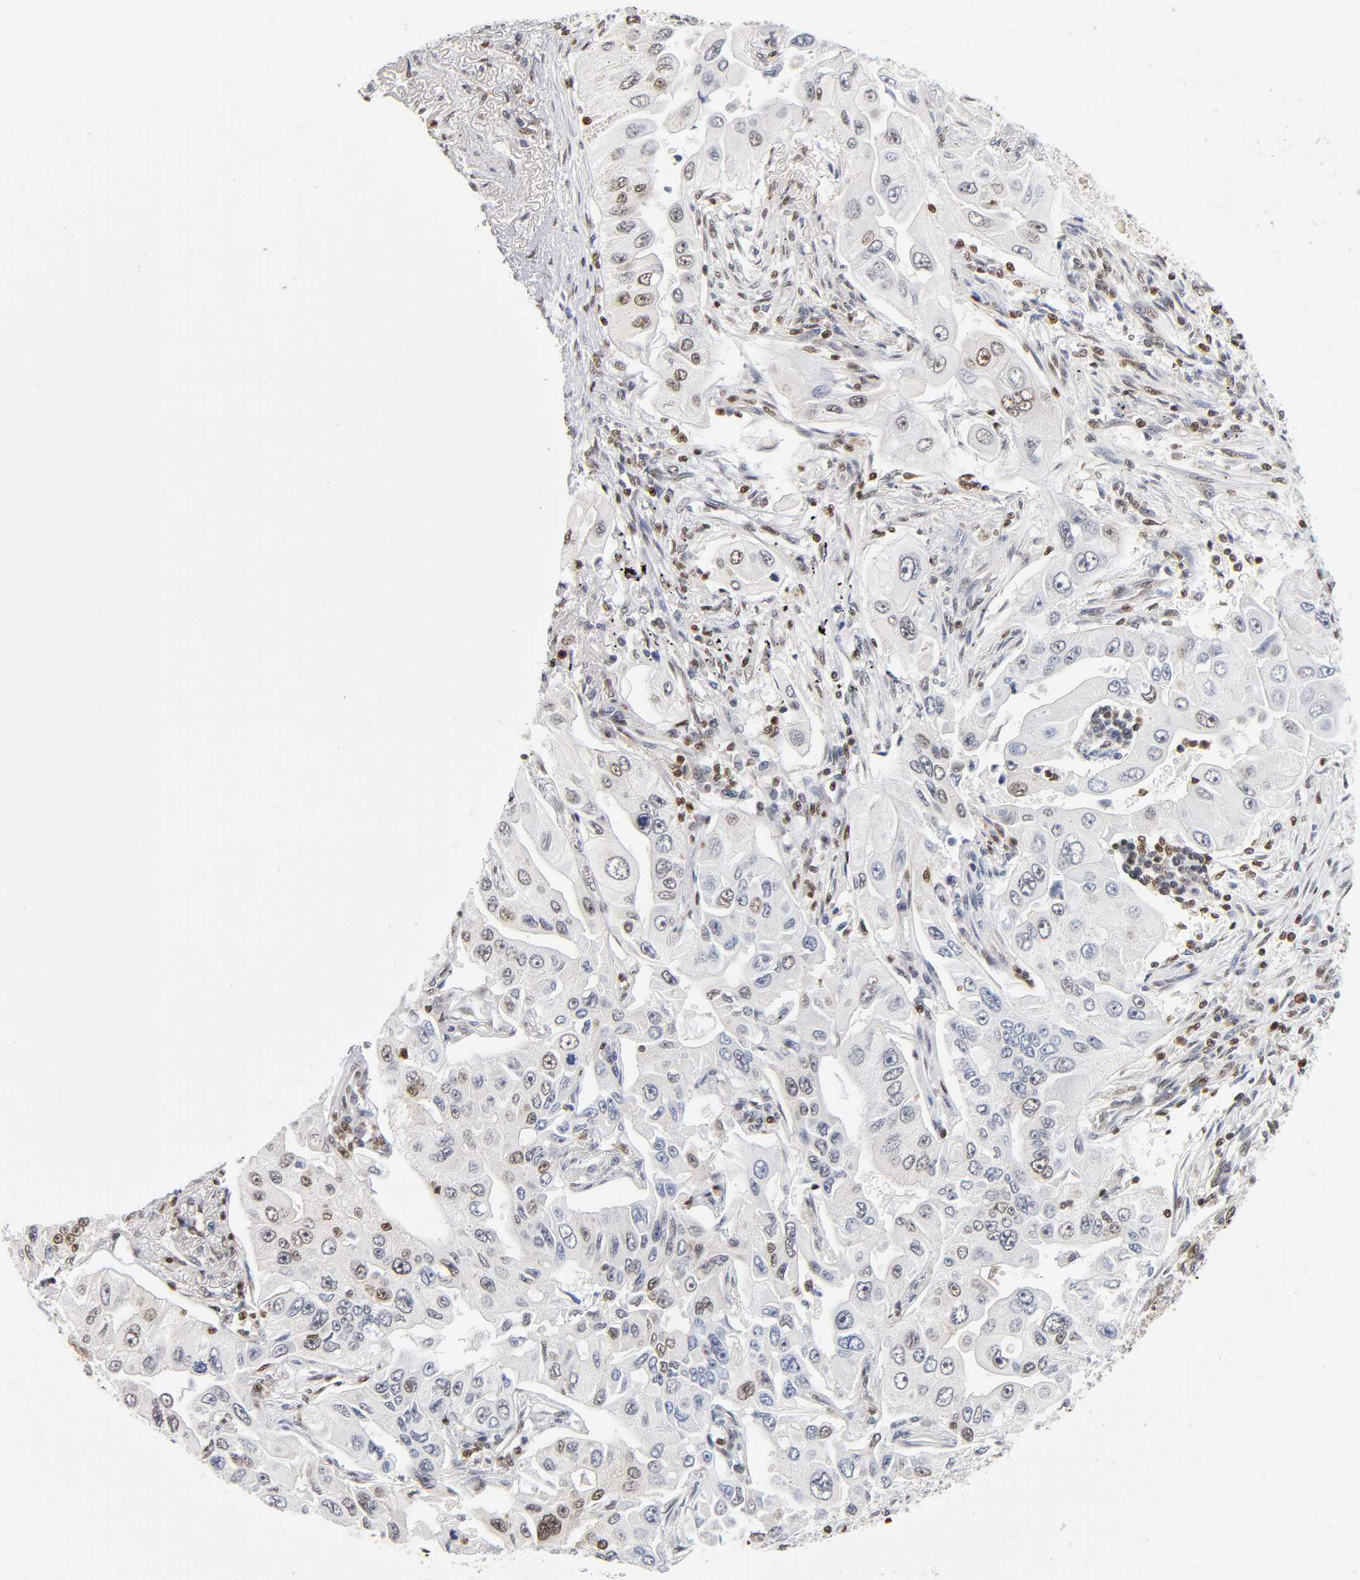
{"staining": {"intensity": "weak", "quantity": "25%-75%", "location": "nuclear"}, "tissue": "lung cancer", "cell_type": "Tumor cells", "image_type": "cancer", "snomed": [{"axis": "morphology", "description": "Adenocarcinoma, NOS"}, {"axis": "topography", "description": "Lung"}], "caption": "Immunohistochemical staining of adenocarcinoma (lung) displays weak nuclear protein positivity in about 25%-75% of tumor cells.", "gene": "ILKAP", "patient": {"sex": "male", "age": 84}}